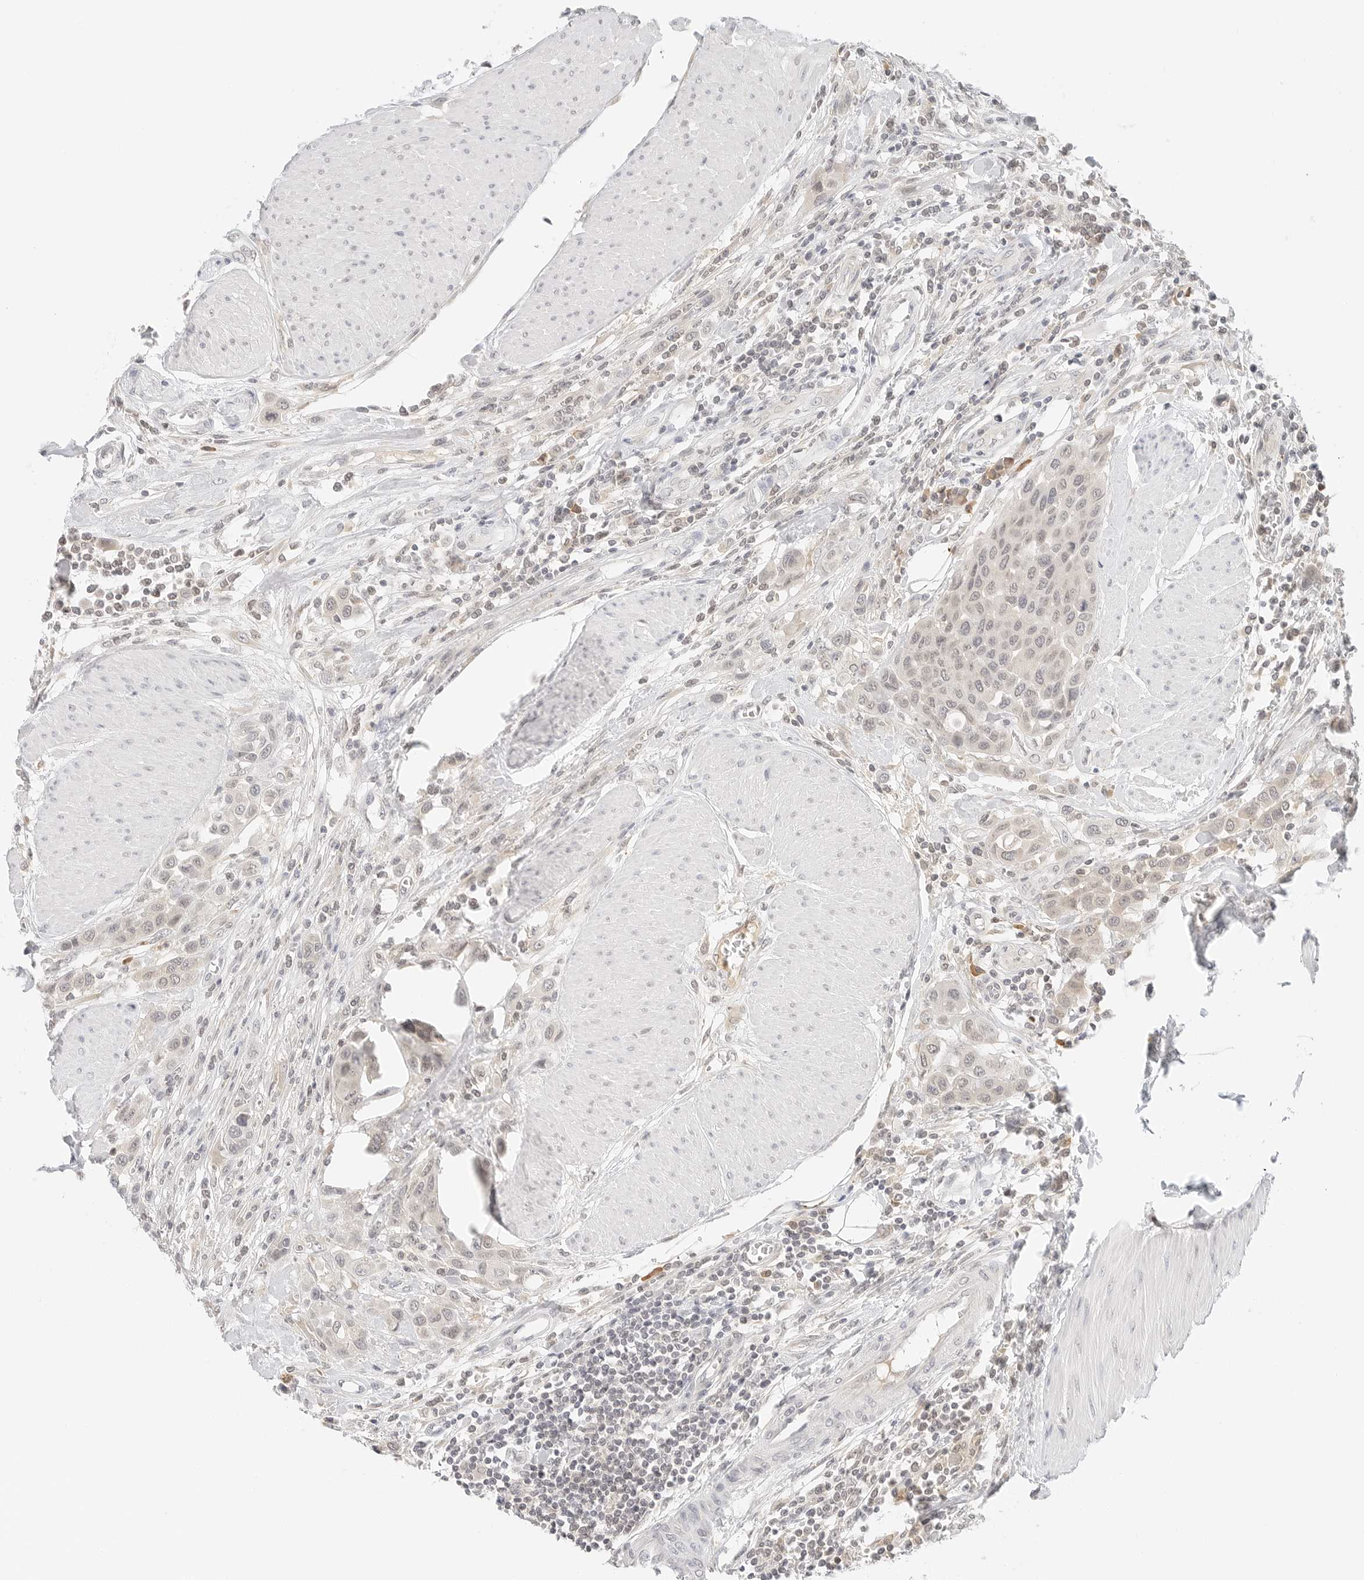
{"staining": {"intensity": "negative", "quantity": "none", "location": "none"}, "tissue": "urothelial cancer", "cell_type": "Tumor cells", "image_type": "cancer", "snomed": [{"axis": "morphology", "description": "Urothelial carcinoma, High grade"}, {"axis": "topography", "description": "Urinary bladder"}], "caption": "High magnification brightfield microscopy of high-grade urothelial carcinoma stained with DAB (3,3'-diaminobenzidine) (brown) and counterstained with hematoxylin (blue): tumor cells show no significant expression. (DAB immunohistochemistry (IHC) visualized using brightfield microscopy, high magnification).", "gene": "NEO1", "patient": {"sex": "male", "age": 50}}